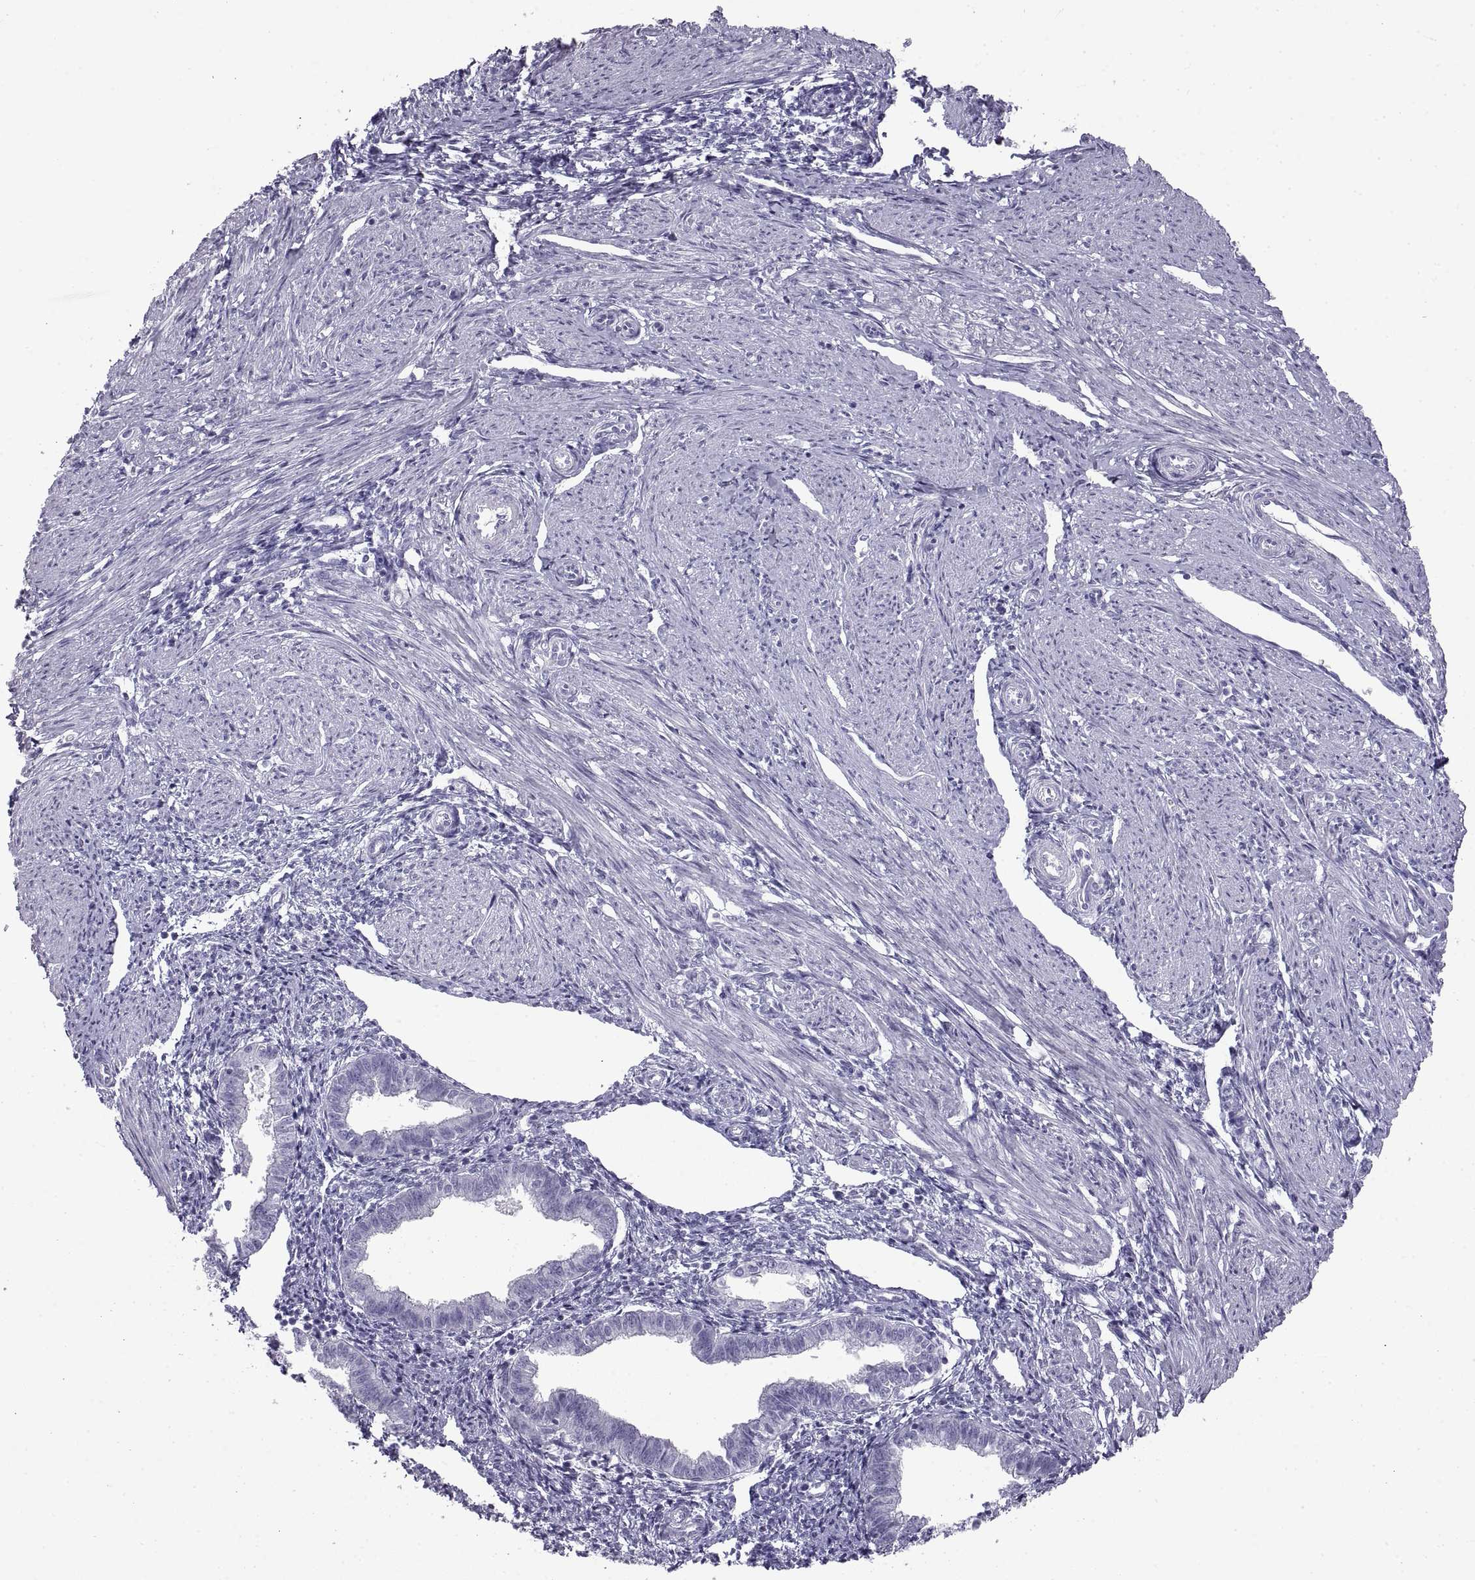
{"staining": {"intensity": "negative", "quantity": "none", "location": "none"}, "tissue": "endometrium", "cell_type": "Cells in endometrial stroma", "image_type": "normal", "snomed": [{"axis": "morphology", "description": "Normal tissue, NOS"}, {"axis": "topography", "description": "Endometrium"}], "caption": "An image of endometrium stained for a protein displays no brown staining in cells in endometrial stroma.", "gene": "RLBP1", "patient": {"sex": "female", "age": 37}}